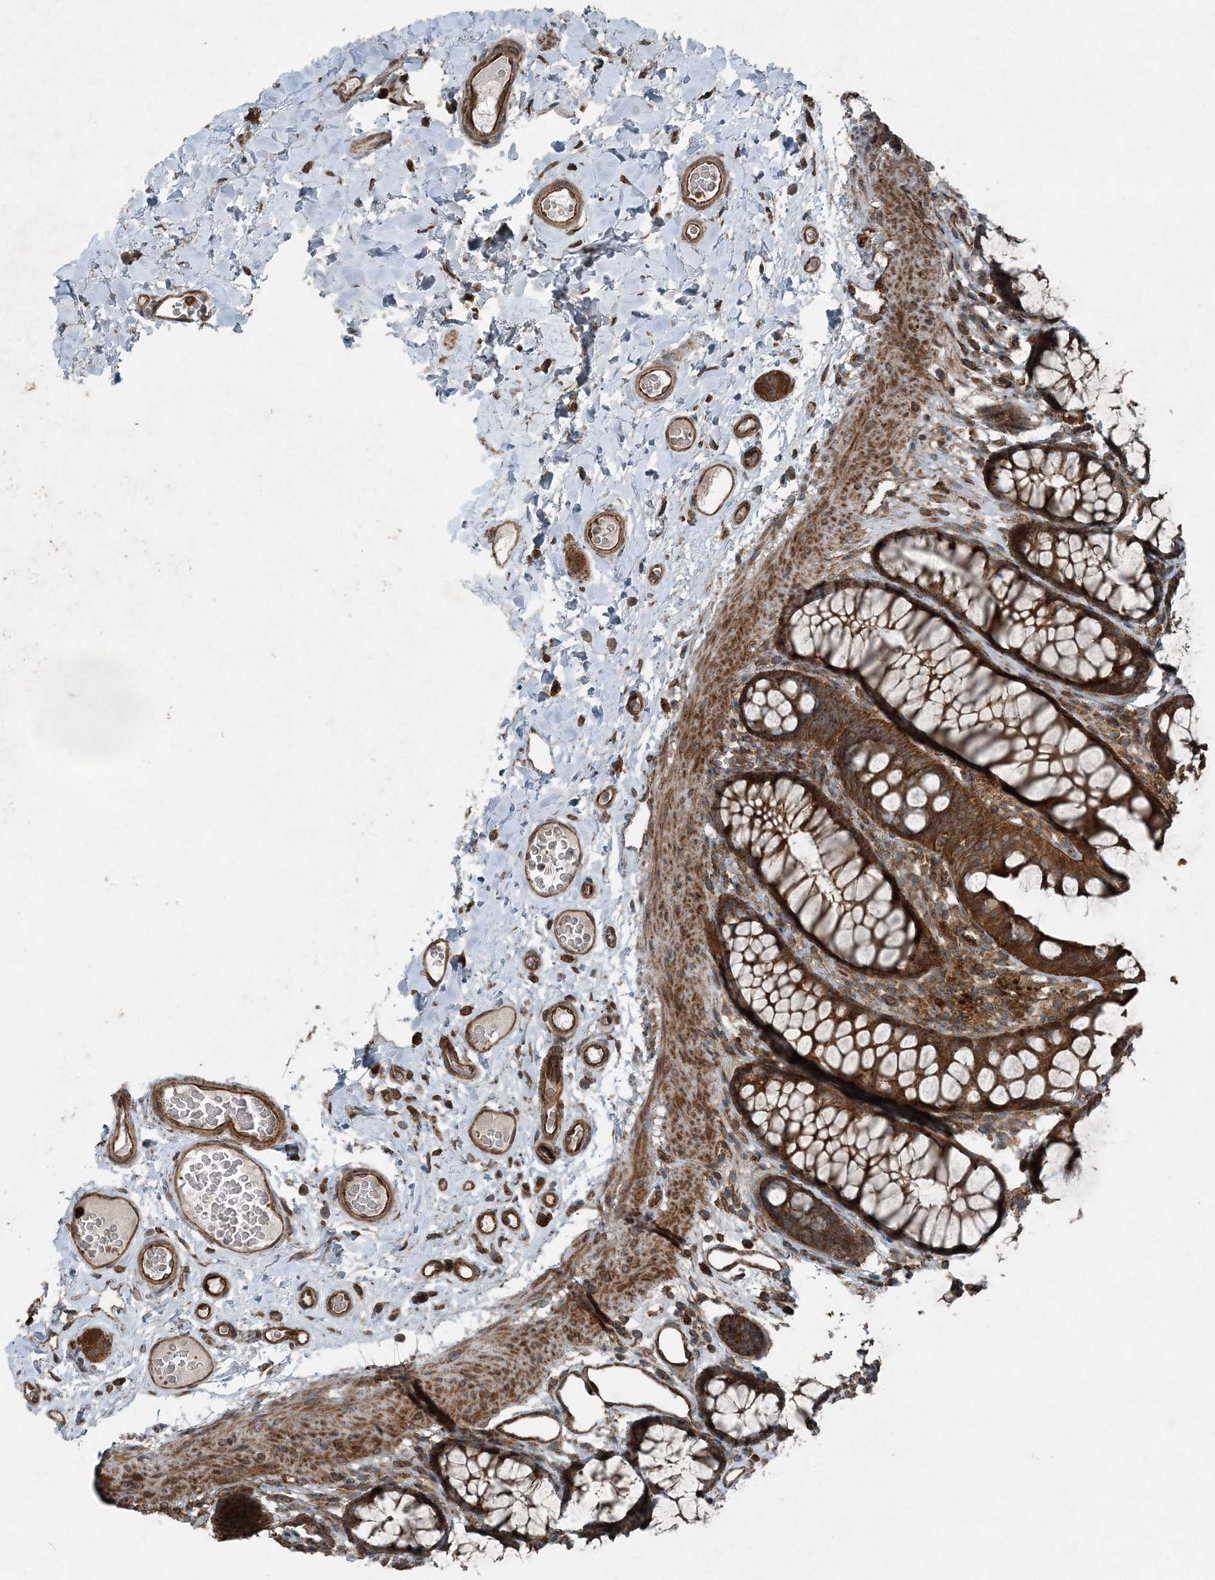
{"staining": {"intensity": "strong", "quantity": ">75%", "location": "cytoplasmic/membranous"}, "tissue": "colon", "cell_type": "Endothelial cells", "image_type": "normal", "snomed": [{"axis": "morphology", "description": "Normal tissue, NOS"}, {"axis": "topography", "description": "Colon"}], "caption": "Immunohistochemical staining of unremarkable colon demonstrates strong cytoplasmic/membranous protein positivity in approximately >75% of endothelial cells. (Stains: DAB (3,3'-diaminobenzidine) in brown, nuclei in blue, Microscopy: brightfield microscopy at high magnification).", "gene": "COPS7B", "patient": {"sex": "female", "age": 55}}